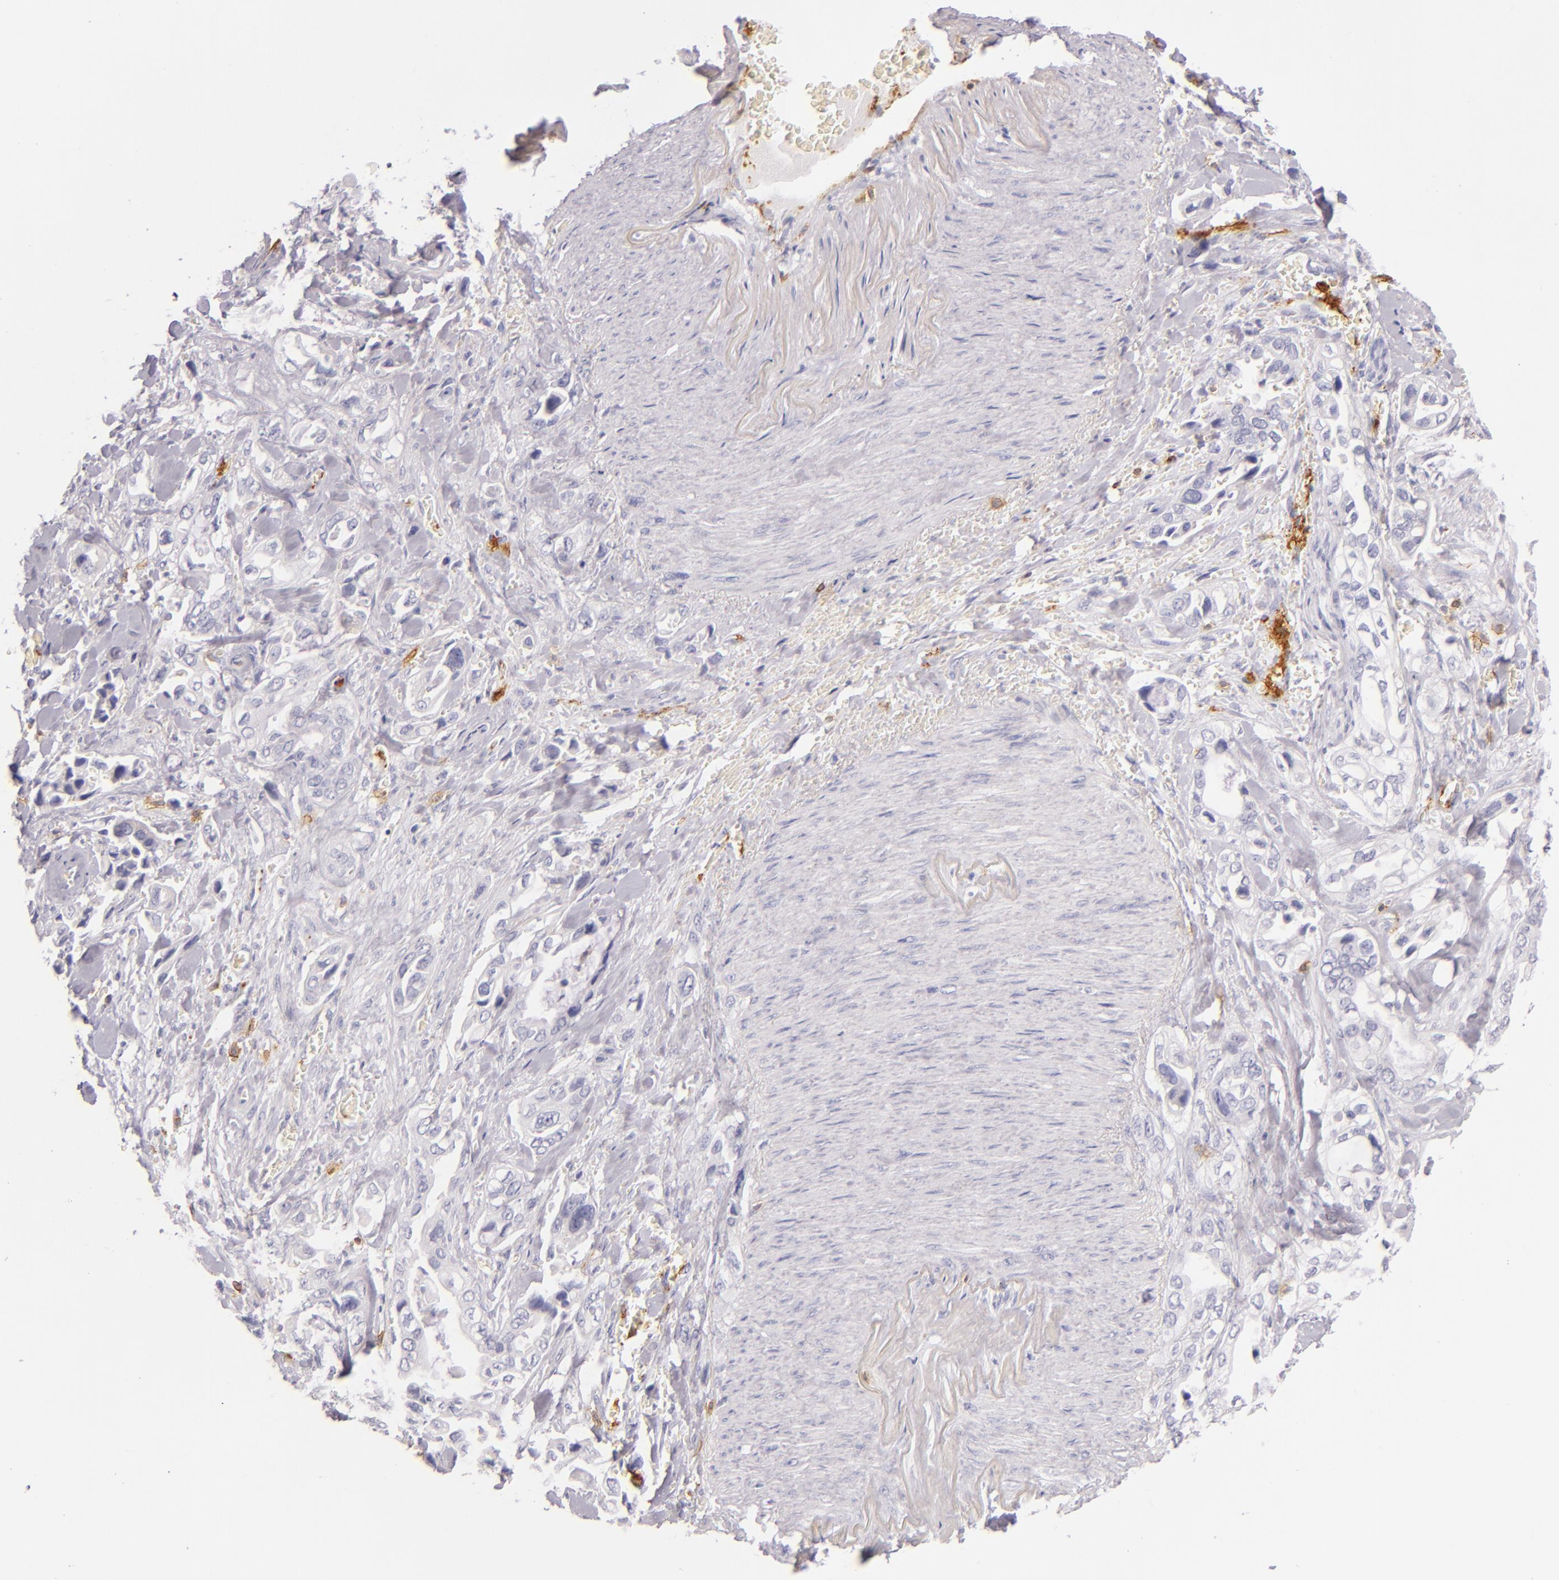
{"staining": {"intensity": "negative", "quantity": "none", "location": "none"}, "tissue": "pancreatic cancer", "cell_type": "Tumor cells", "image_type": "cancer", "snomed": [{"axis": "morphology", "description": "Adenocarcinoma, NOS"}, {"axis": "topography", "description": "Pancreas"}], "caption": "High magnification brightfield microscopy of adenocarcinoma (pancreatic) stained with DAB (3,3'-diaminobenzidine) (brown) and counterstained with hematoxylin (blue): tumor cells show no significant staining.", "gene": "LAT", "patient": {"sex": "male", "age": 69}}